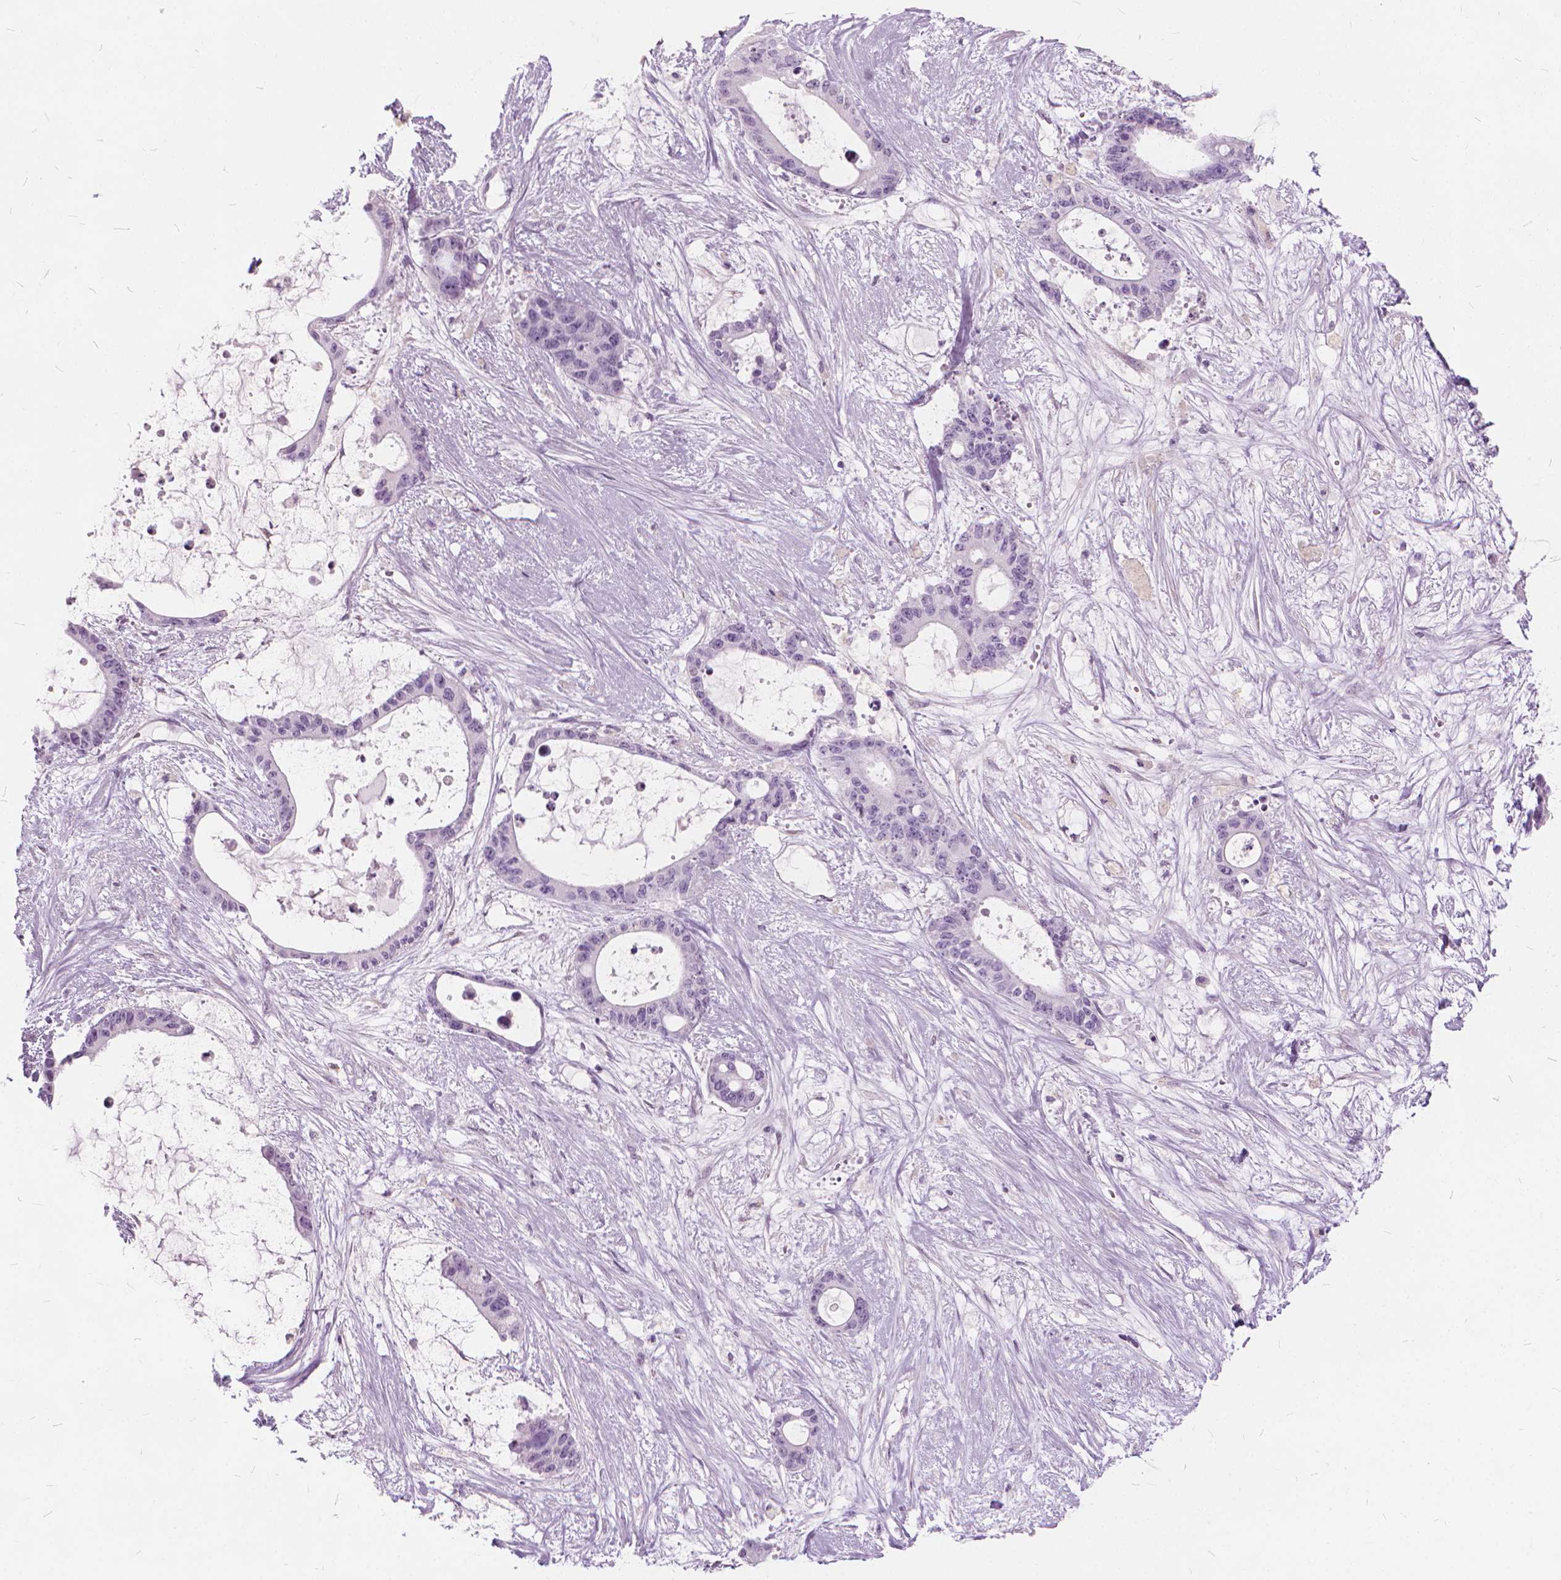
{"staining": {"intensity": "negative", "quantity": "none", "location": "none"}, "tissue": "liver cancer", "cell_type": "Tumor cells", "image_type": "cancer", "snomed": [{"axis": "morphology", "description": "Normal tissue, NOS"}, {"axis": "morphology", "description": "Cholangiocarcinoma"}, {"axis": "topography", "description": "Liver"}, {"axis": "topography", "description": "Peripheral nerve tissue"}], "caption": "DAB immunohistochemical staining of human liver cholangiocarcinoma demonstrates no significant staining in tumor cells. (DAB IHC visualized using brightfield microscopy, high magnification).", "gene": "DNM1", "patient": {"sex": "female", "age": 73}}